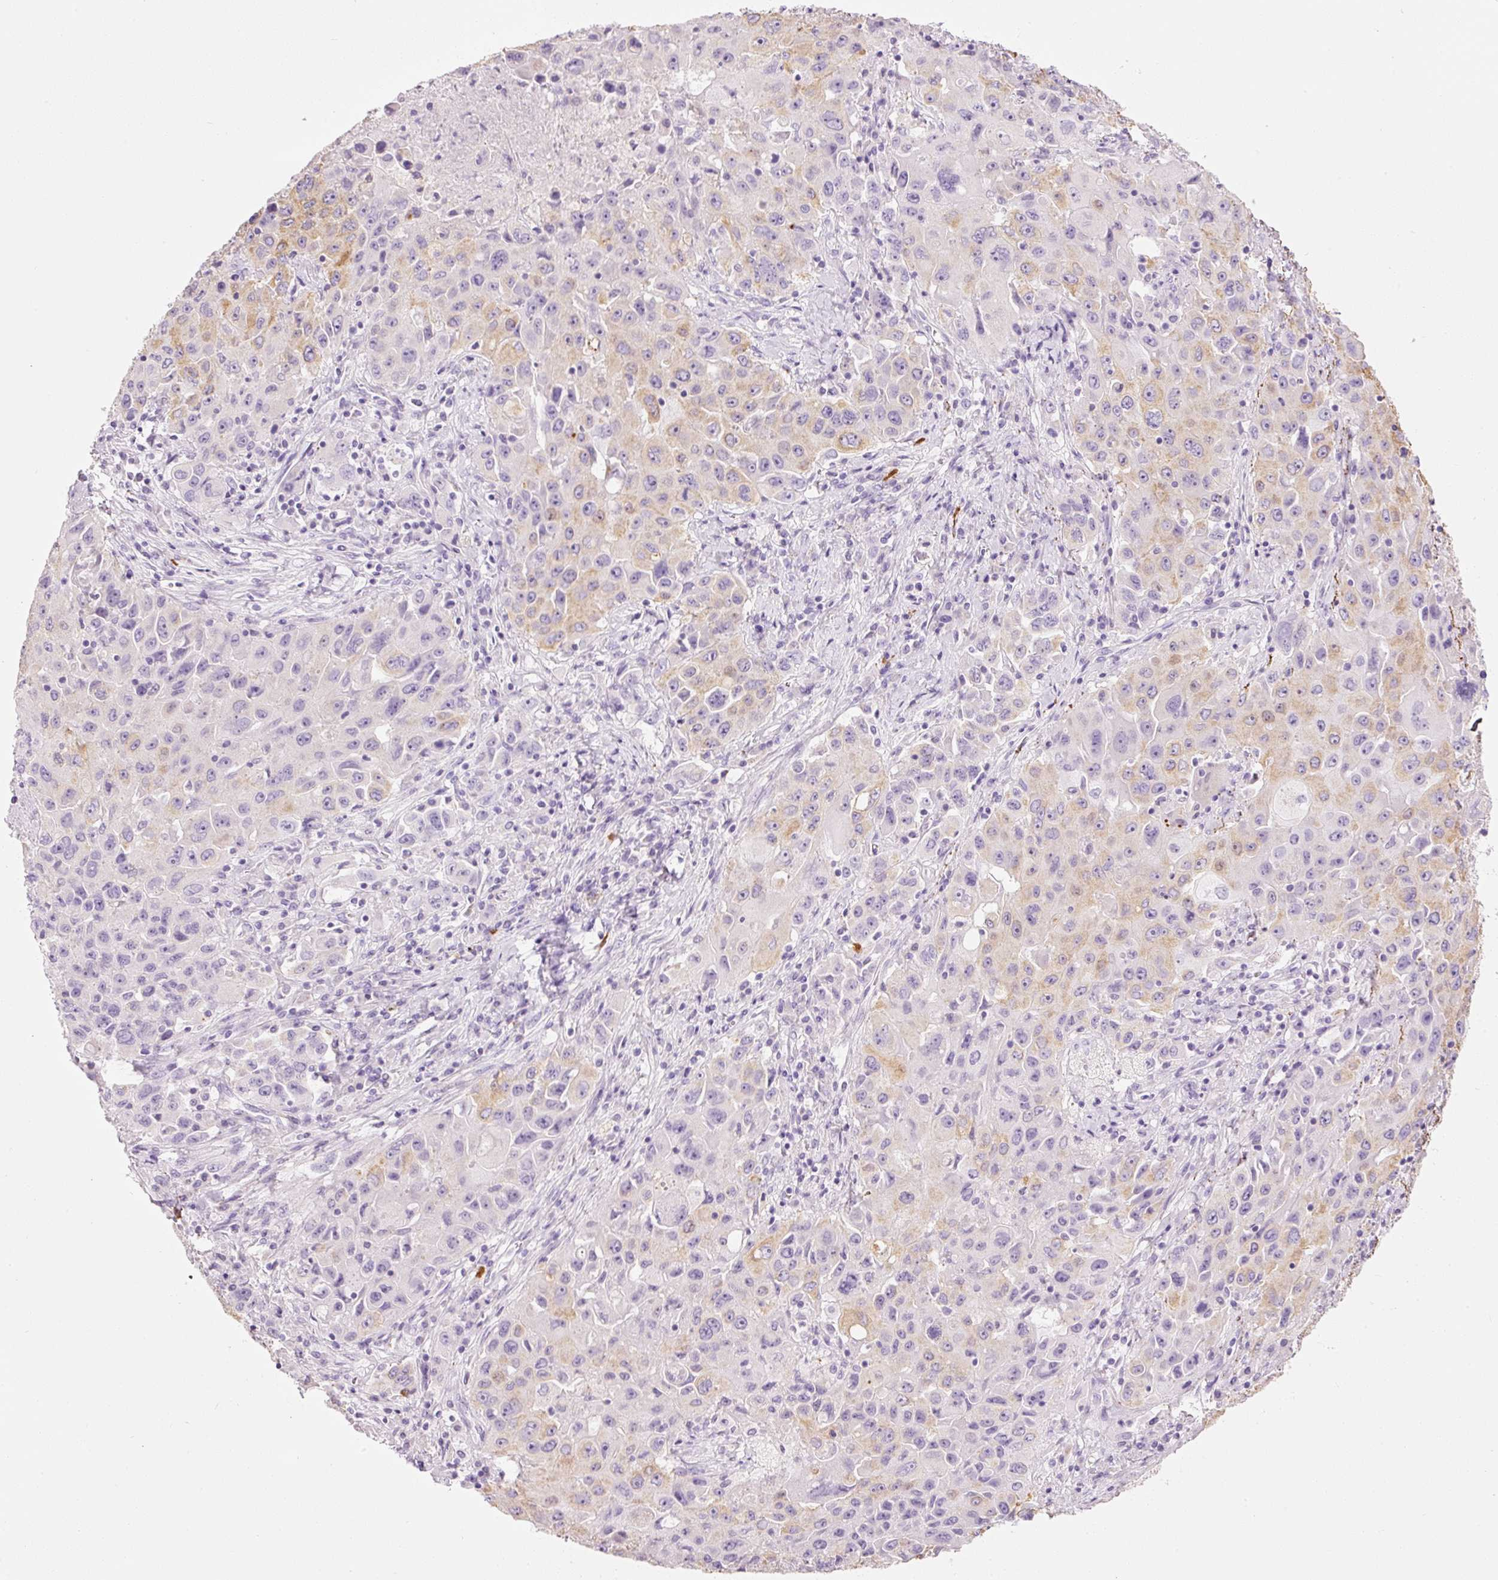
{"staining": {"intensity": "moderate", "quantity": "<25%", "location": "cytoplasmic/membranous"}, "tissue": "lung cancer", "cell_type": "Tumor cells", "image_type": "cancer", "snomed": [{"axis": "morphology", "description": "Squamous cell carcinoma, NOS"}, {"axis": "topography", "description": "Lung"}], "caption": "Moderate cytoplasmic/membranous positivity for a protein is seen in about <25% of tumor cells of lung cancer using immunohistochemistry (IHC).", "gene": "CARD16", "patient": {"sex": "male", "age": 63}}